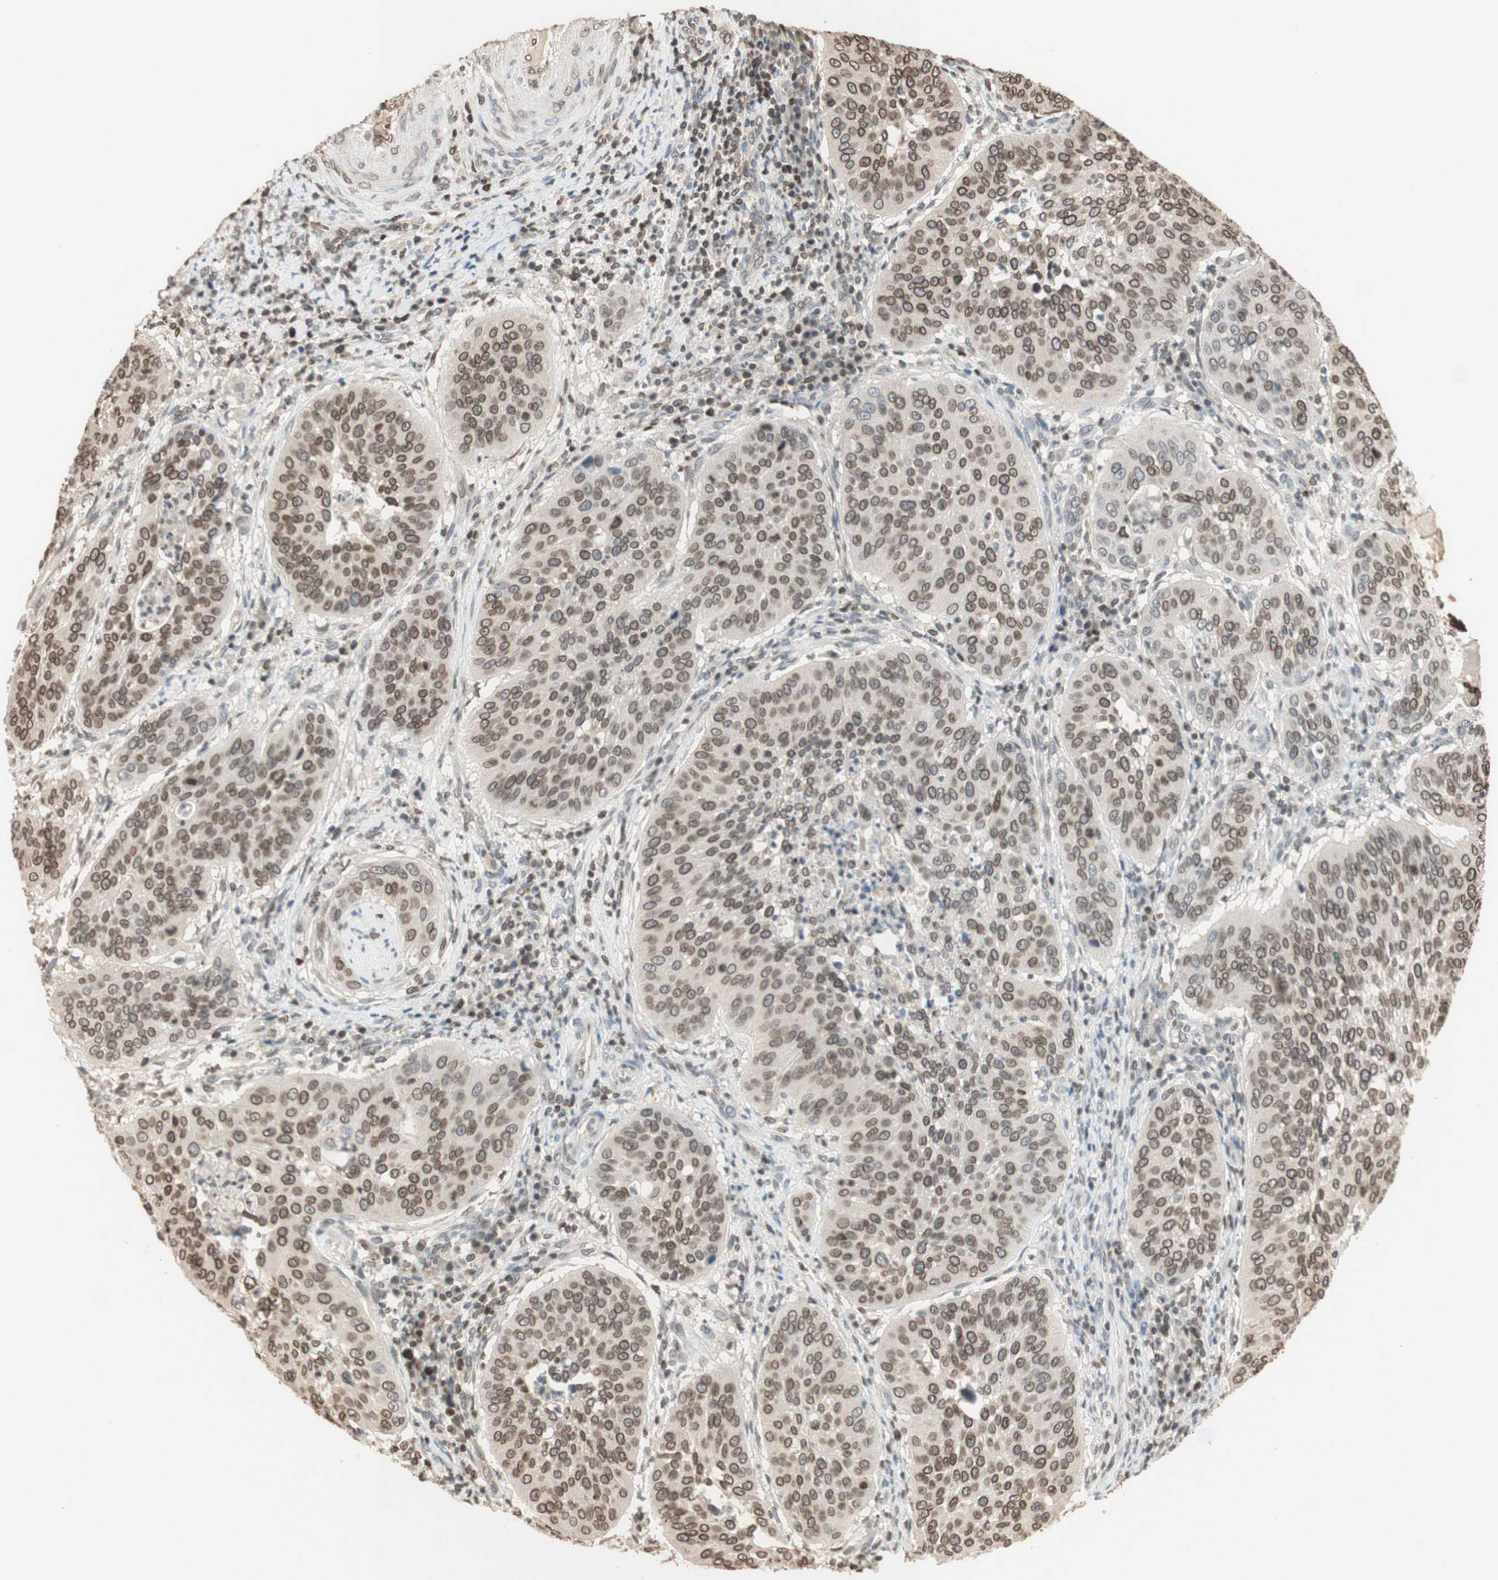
{"staining": {"intensity": "moderate", "quantity": ">75%", "location": "cytoplasmic/membranous,nuclear"}, "tissue": "cervical cancer", "cell_type": "Tumor cells", "image_type": "cancer", "snomed": [{"axis": "morphology", "description": "Normal tissue, NOS"}, {"axis": "morphology", "description": "Squamous cell carcinoma, NOS"}, {"axis": "topography", "description": "Cervix"}], "caption": "Tumor cells show moderate cytoplasmic/membranous and nuclear expression in about >75% of cells in cervical cancer (squamous cell carcinoma).", "gene": "TMPO", "patient": {"sex": "female", "age": 39}}